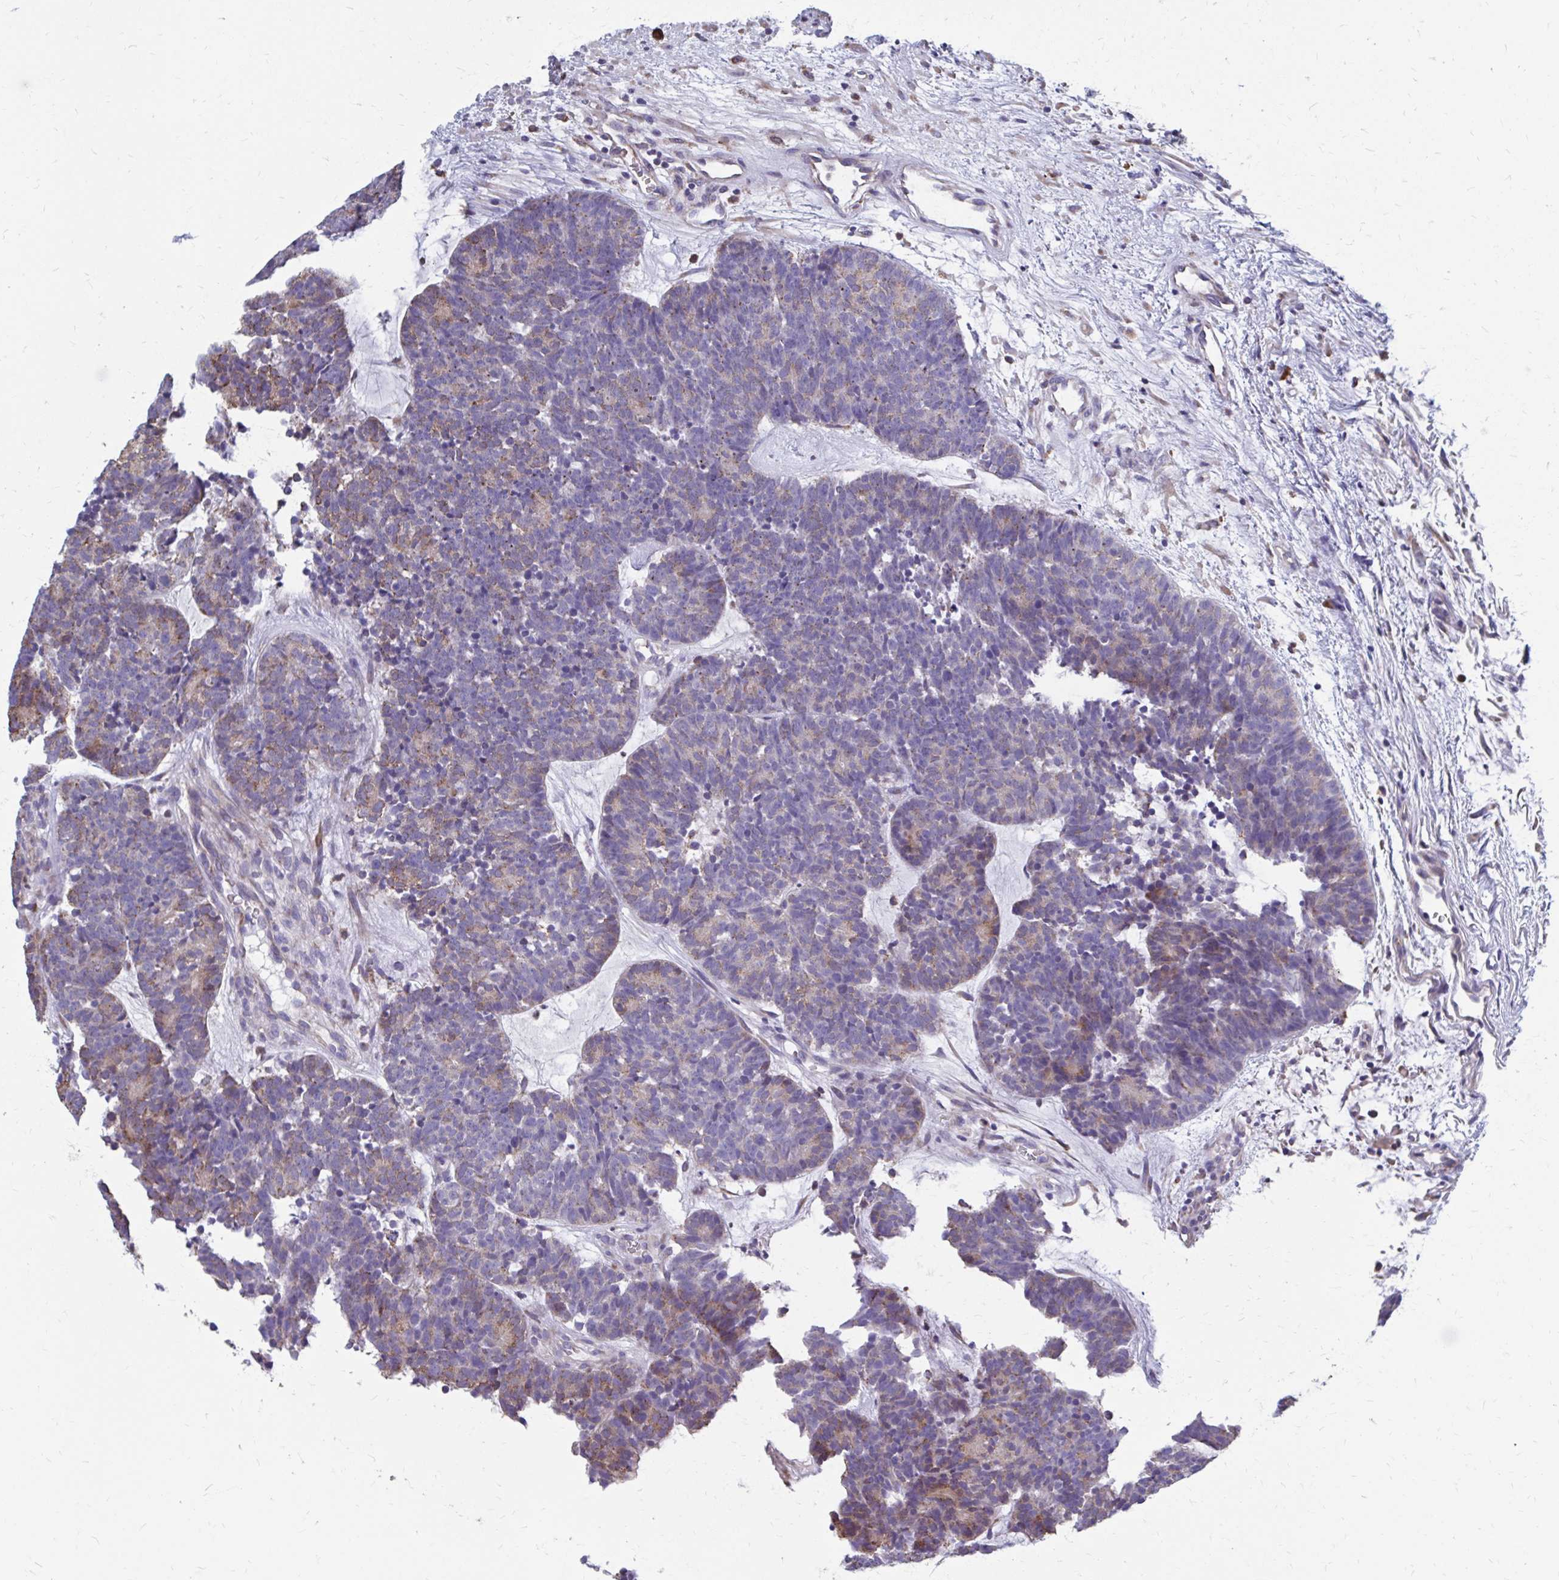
{"staining": {"intensity": "negative", "quantity": "none", "location": "none"}, "tissue": "head and neck cancer", "cell_type": "Tumor cells", "image_type": "cancer", "snomed": [{"axis": "morphology", "description": "Adenocarcinoma, NOS"}, {"axis": "topography", "description": "Head-Neck"}], "caption": "Immunohistochemical staining of human head and neck cancer exhibits no significant expression in tumor cells.", "gene": "FKBP2", "patient": {"sex": "female", "age": 81}}